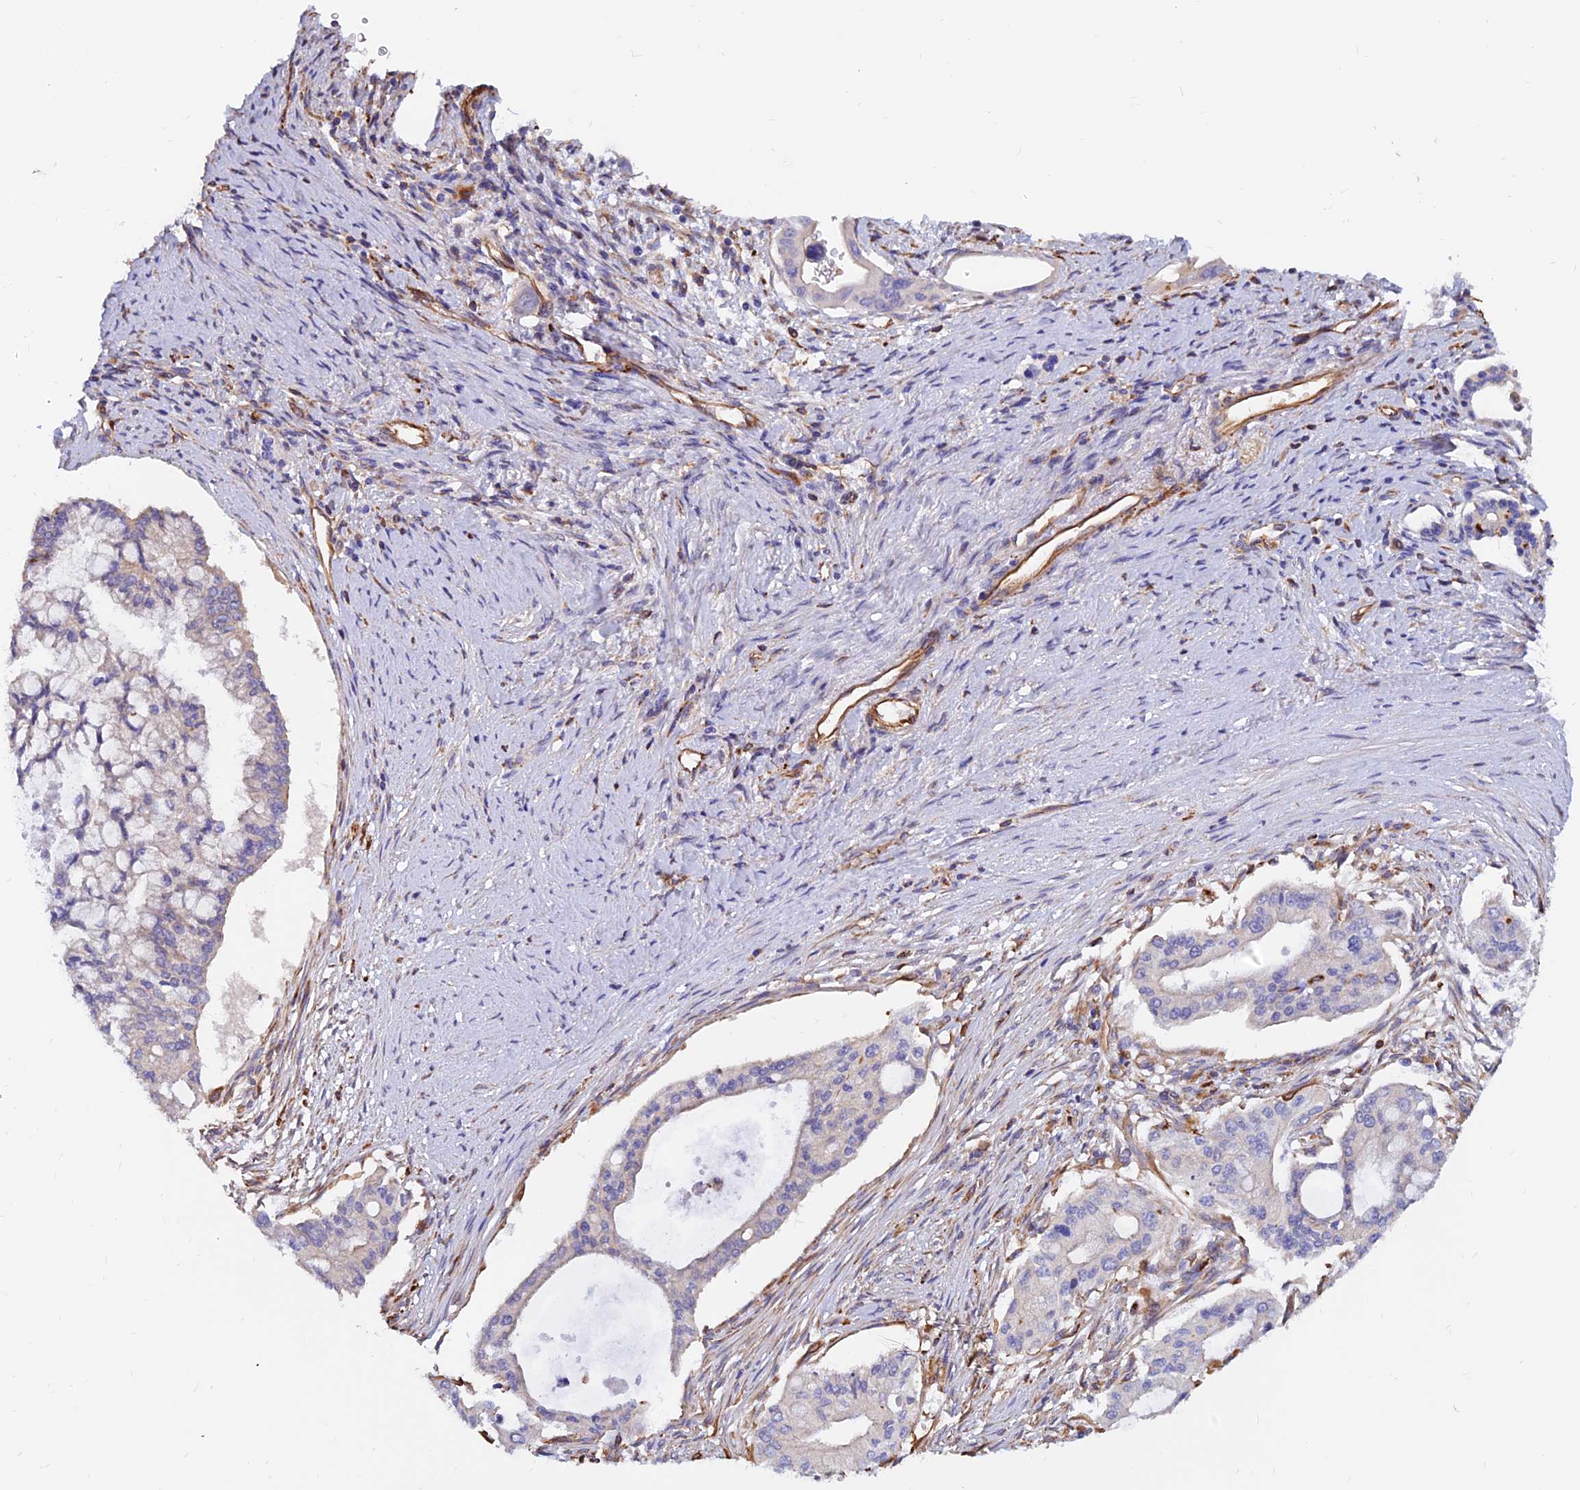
{"staining": {"intensity": "negative", "quantity": "none", "location": "none"}, "tissue": "pancreatic cancer", "cell_type": "Tumor cells", "image_type": "cancer", "snomed": [{"axis": "morphology", "description": "Adenocarcinoma, NOS"}, {"axis": "topography", "description": "Pancreas"}], "caption": "An immunohistochemistry photomicrograph of pancreatic adenocarcinoma is shown. There is no staining in tumor cells of pancreatic adenocarcinoma.", "gene": "CDK18", "patient": {"sex": "male", "age": 46}}